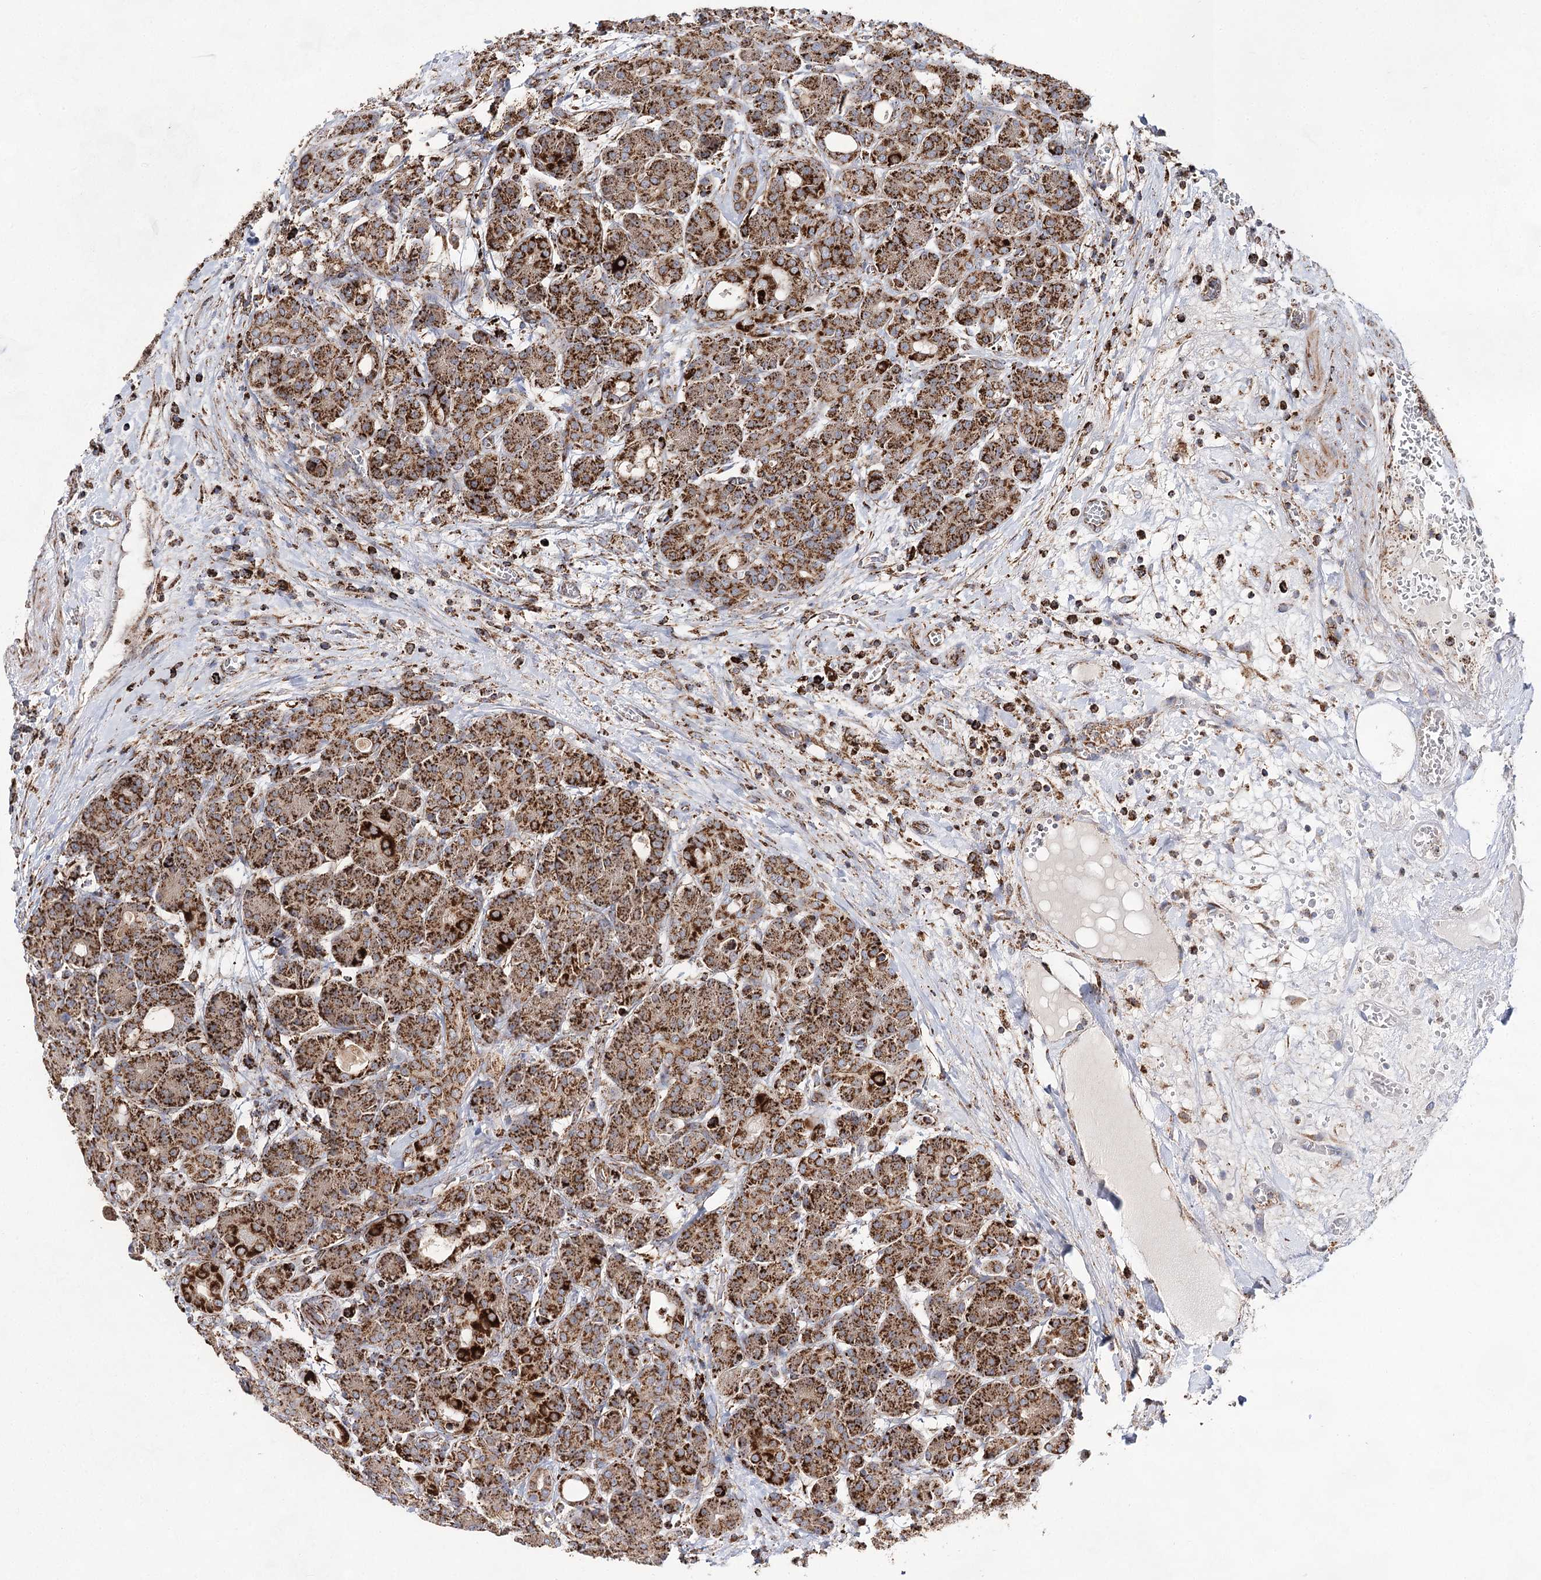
{"staining": {"intensity": "strong", "quantity": ">75%", "location": "cytoplasmic/membranous"}, "tissue": "pancreas", "cell_type": "Exocrine glandular cells", "image_type": "normal", "snomed": [{"axis": "morphology", "description": "Normal tissue, NOS"}, {"axis": "topography", "description": "Pancreas"}], "caption": "Immunohistochemistry staining of normal pancreas, which exhibits high levels of strong cytoplasmic/membranous positivity in about >75% of exocrine glandular cells indicating strong cytoplasmic/membranous protein positivity. The staining was performed using DAB (3,3'-diaminobenzidine) (brown) for protein detection and nuclei were counterstained in hematoxylin (blue).", "gene": "NADK2", "patient": {"sex": "male", "age": 63}}